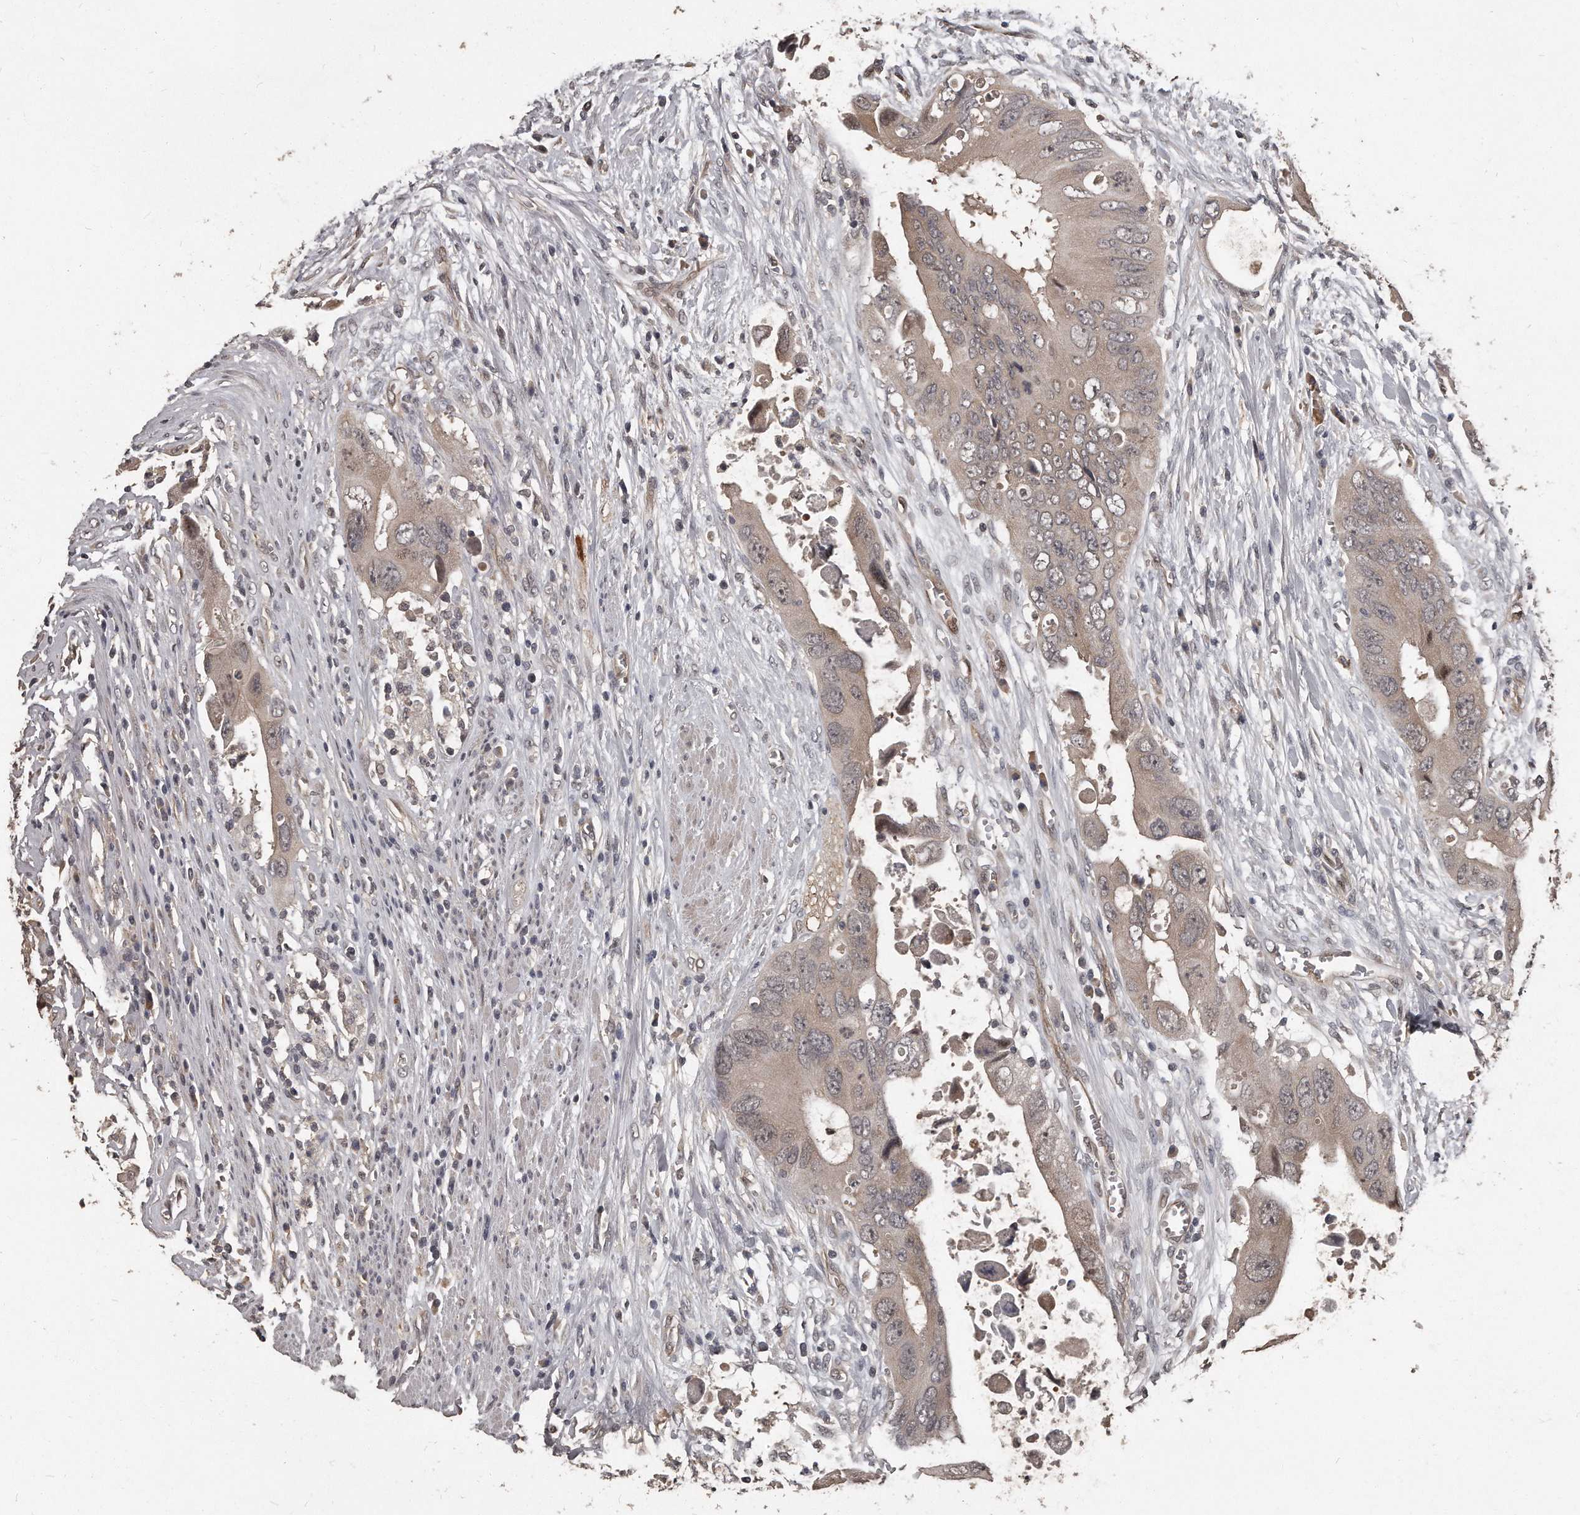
{"staining": {"intensity": "weak", "quantity": "25%-75%", "location": "cytoplasmic/membranous"}, "tissue": "colorectal cancer", "cell_type": "Tumor cells", "image_type": "cancer", "snomed": [{"axis": "morphology", "description": "Adenocarcinoma, NOS"}, {"axis": "topography", "description": "Rectum"}], "caption": "Immunohistochemistry (IHC) histopathology image of colorectal cancer (adenocarcinoma) stained for a protein (brown), which displays low levels of weak cytoplasmic/membranous staining in approximately 25%-75% of tumor cells.", "gene": "GRB10", "patient": {"sex": "male", "age": 70}}